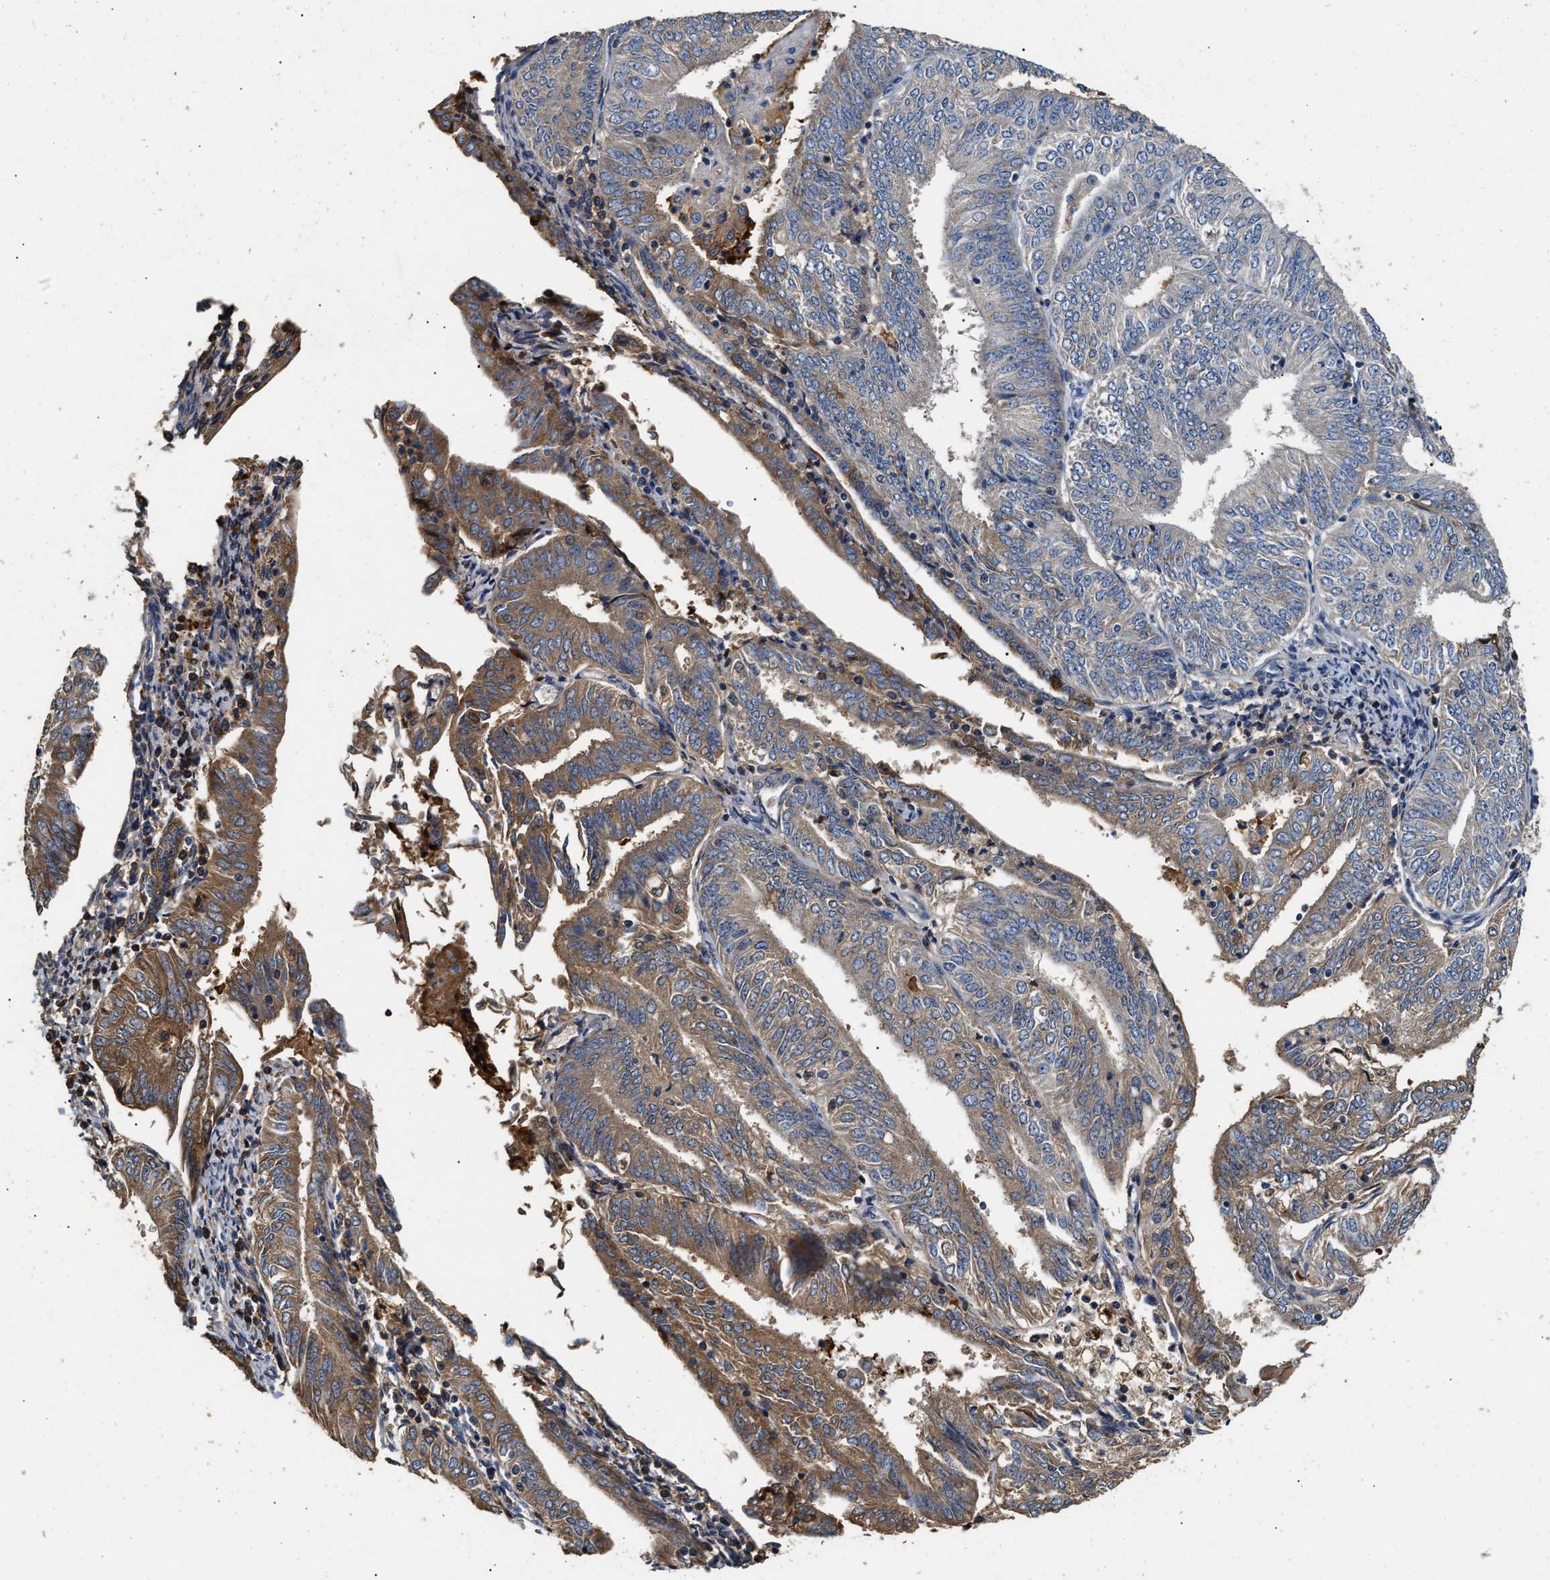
{"staining": {"intensity": "moderate", "quantity": "25%-75%", "location": "cytoplasmic/membranous"}, "tissue": "endometrial cancer", "cell_type": "Tumor cells", "image_type": "cancer", "snomed": [{"axis": "morphology", "description": "Adenocarcinoma, NOS"}, {"axis": "topography", "description": "Endometrium"}], "caption": "Approximately 25%-75% of tumor cells in endometrial adenocarcinoma reveal moderate cytoplasmic/membranous protein staining as visualized by brown immunohistochemical staining.", "gene": "C3", "patient": {"sex": "female", "age": 58}}